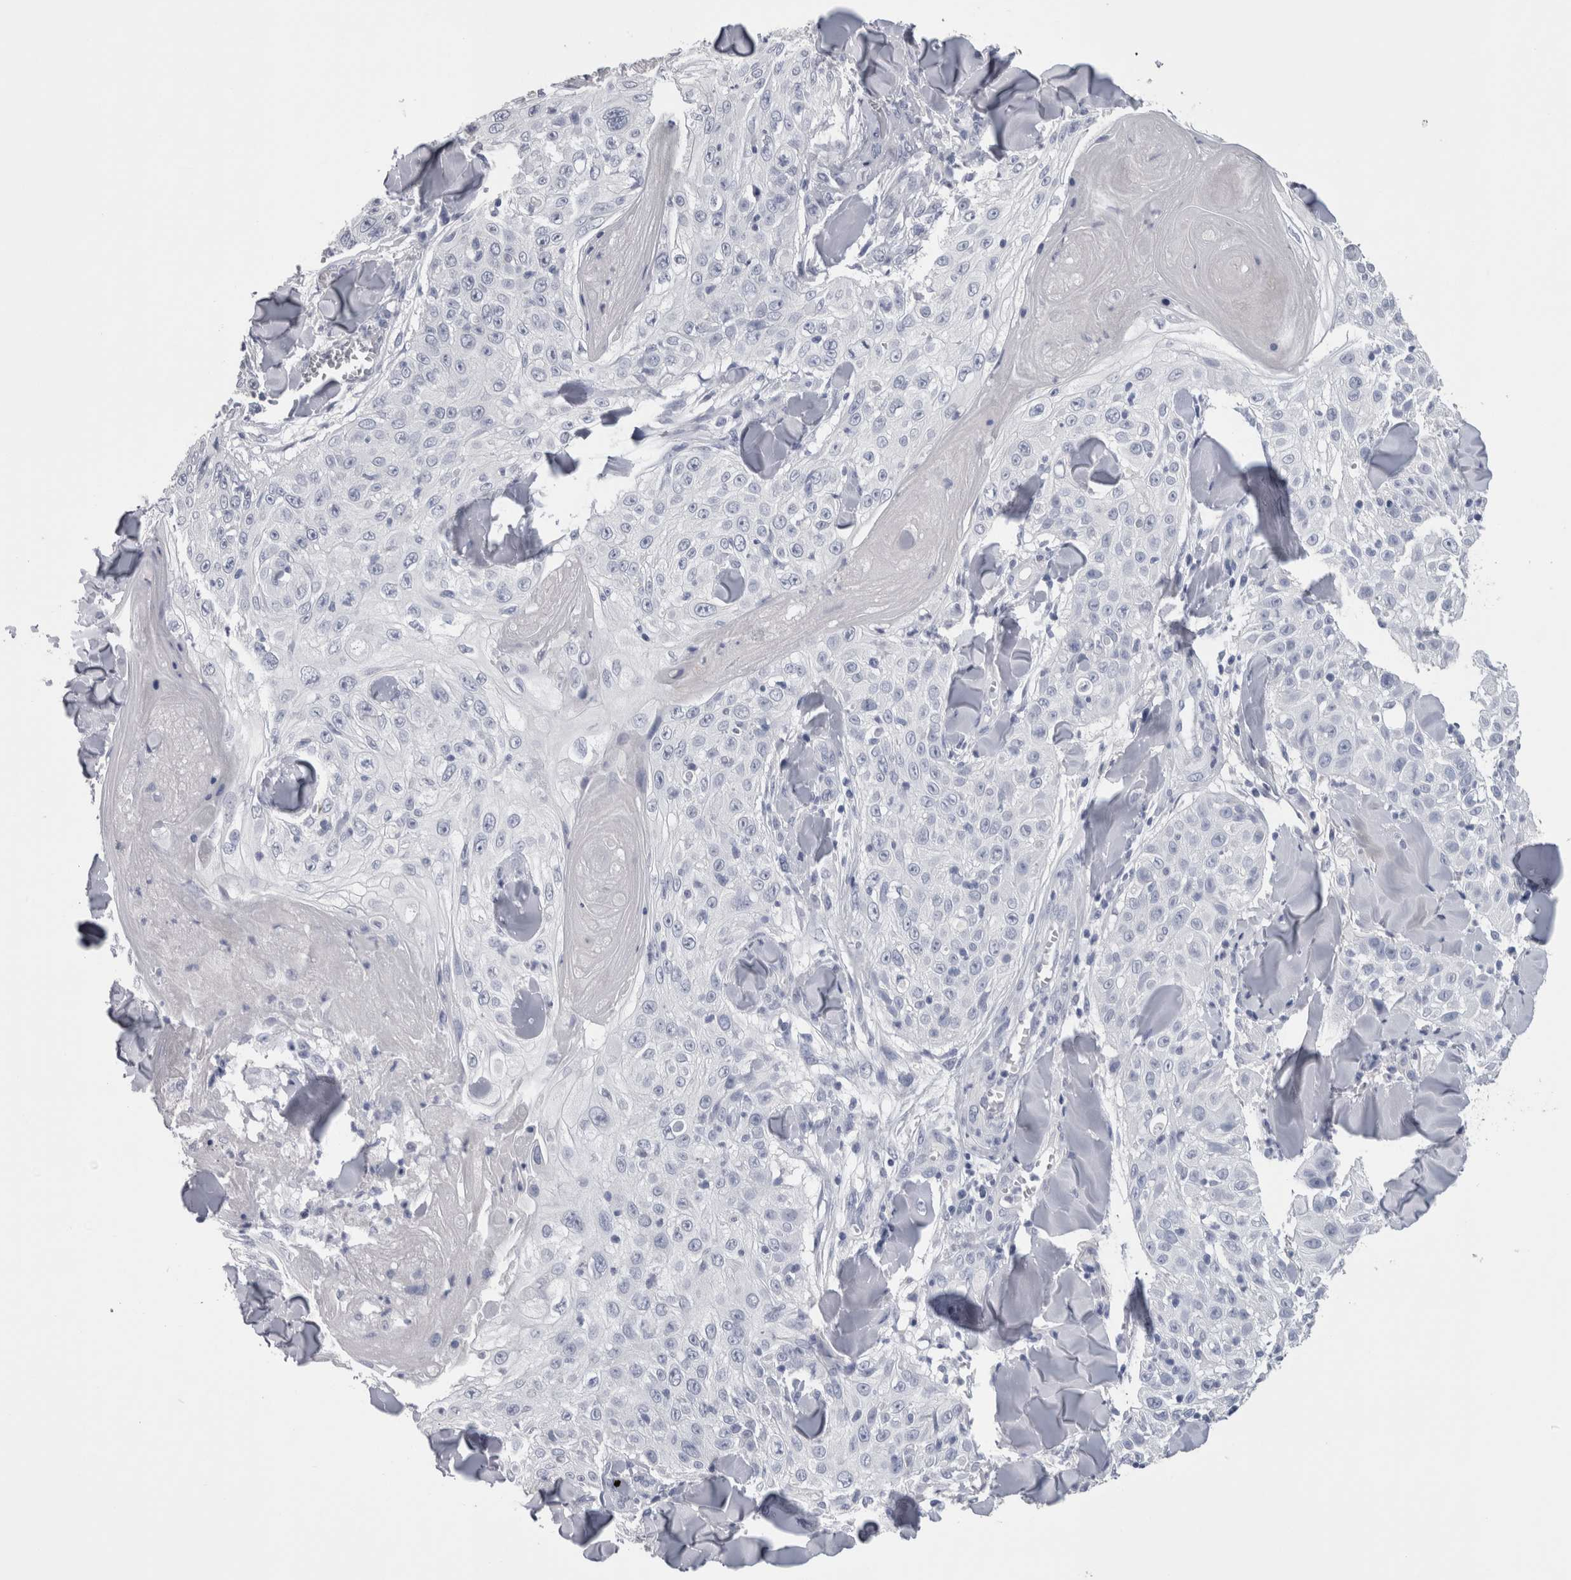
{"staining": {"intensity": "negative", "quantity": "none", "location": "none"}, "tissue": "skin cancer", "cell_type": "Tumor cells", "image_type": "cancer", "snomed": [{"axis": "morphology", "description": "Squamous cell carcinoma, NOS"}, {"axis": "topography", "description": "Skin"}], "caption": "Human skin cancer (squamous cell carcinoma) stained for a protein using immunohistochemistry reveals no staining in tumor cells.", "gene": "CA8", "patient": {"sex": "male", "age": 86}}